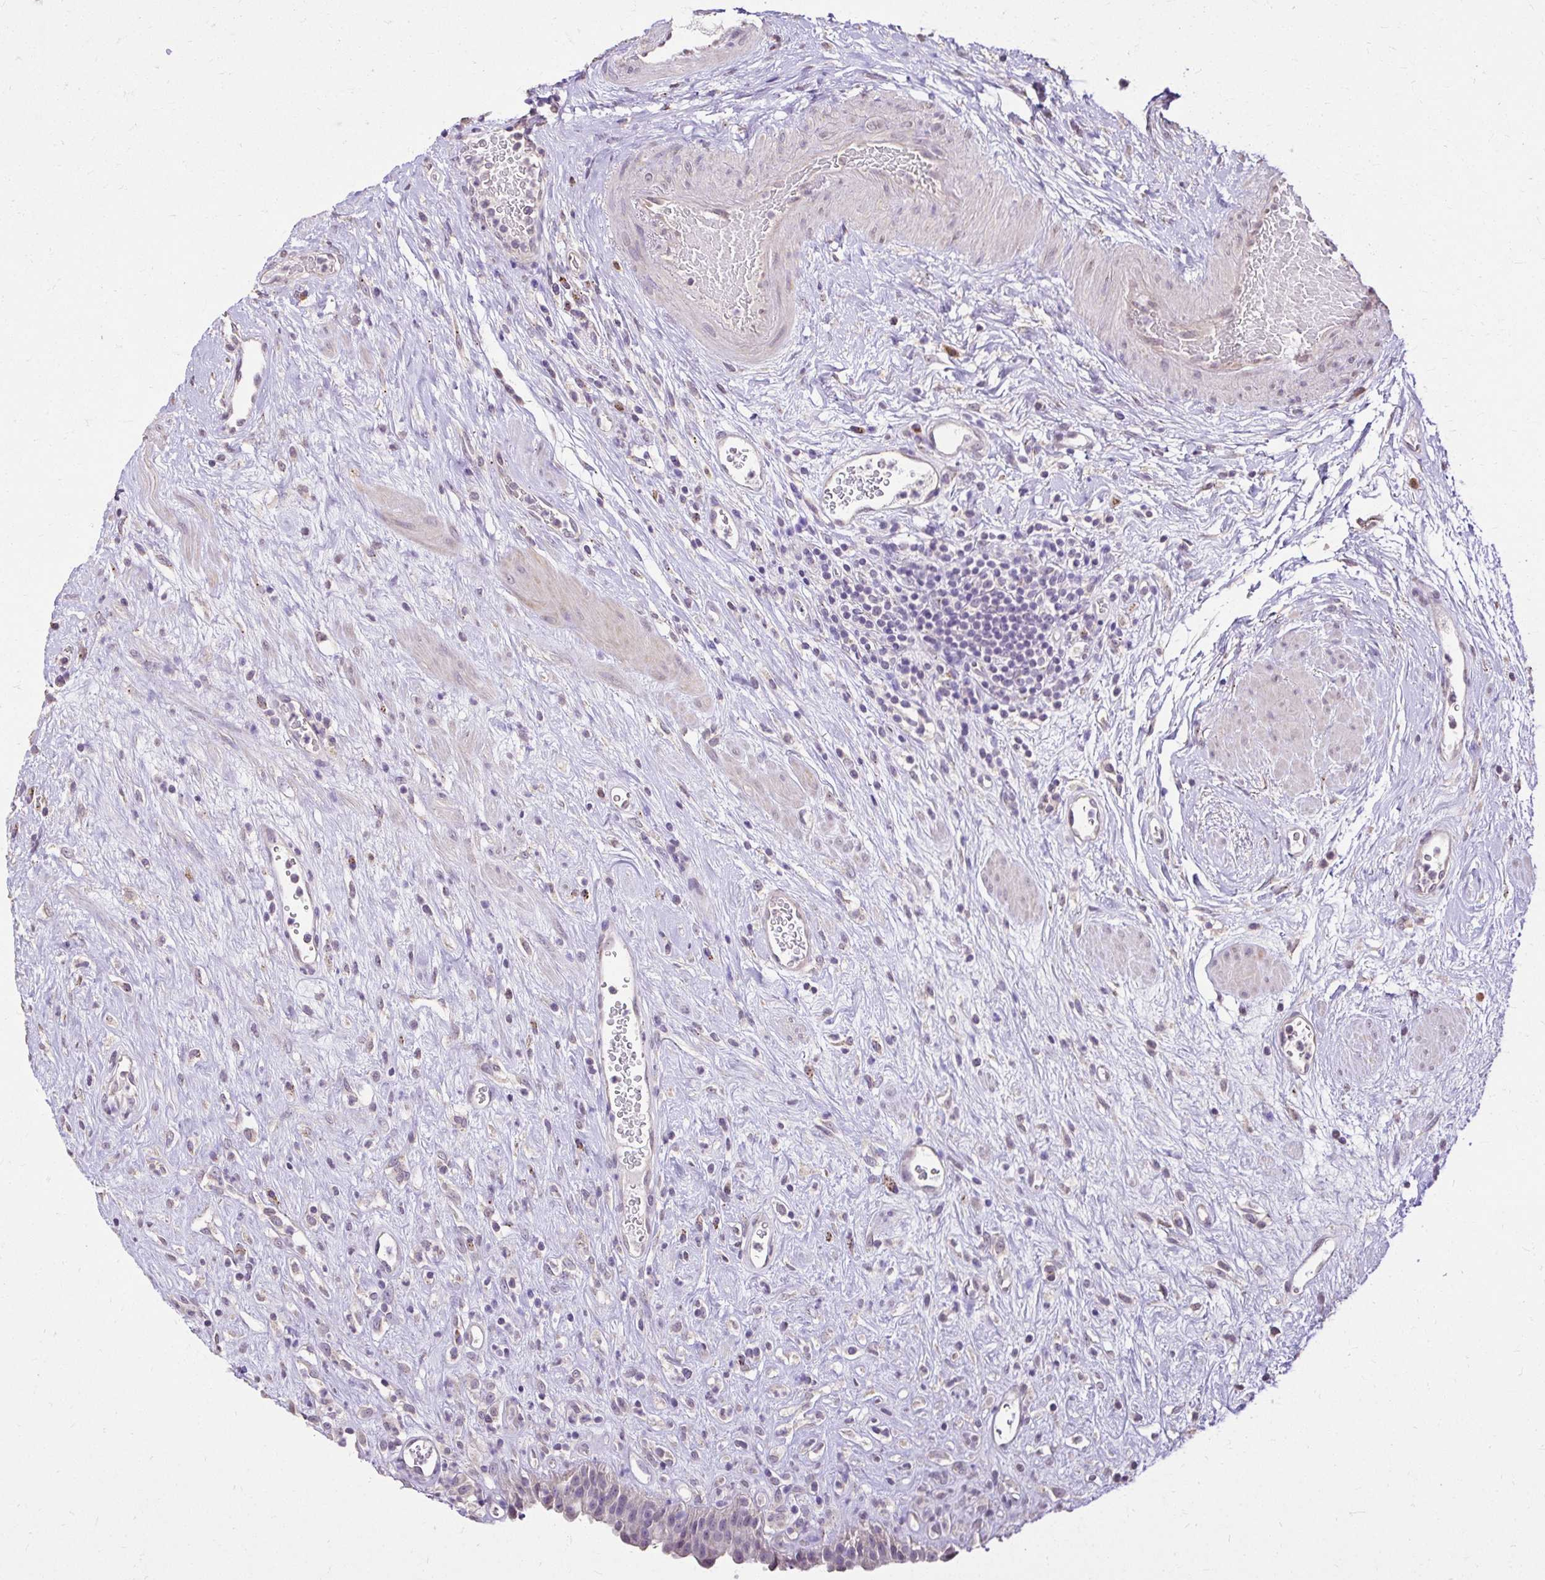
{"staining": {"intensity": "negative", "quantity": "none", "location": "none"}, "tissue": "urinary bladder", "cell_type": "Urothelial cells", "image_type": "normal", "snomed": [{"axis": "morphology", "description": "Normal tissue, NOS"}, {"axis": "topography", "description": "Urinary bladder"}], "caption": "DAB (3,3'-diaminobenzidine) immunohistochemical staining of normal human urinary bladder reveals no significant expression in urothelial cells.", "gene": "KIAA1210", "patient": {"sex": "female", "age": 56}}